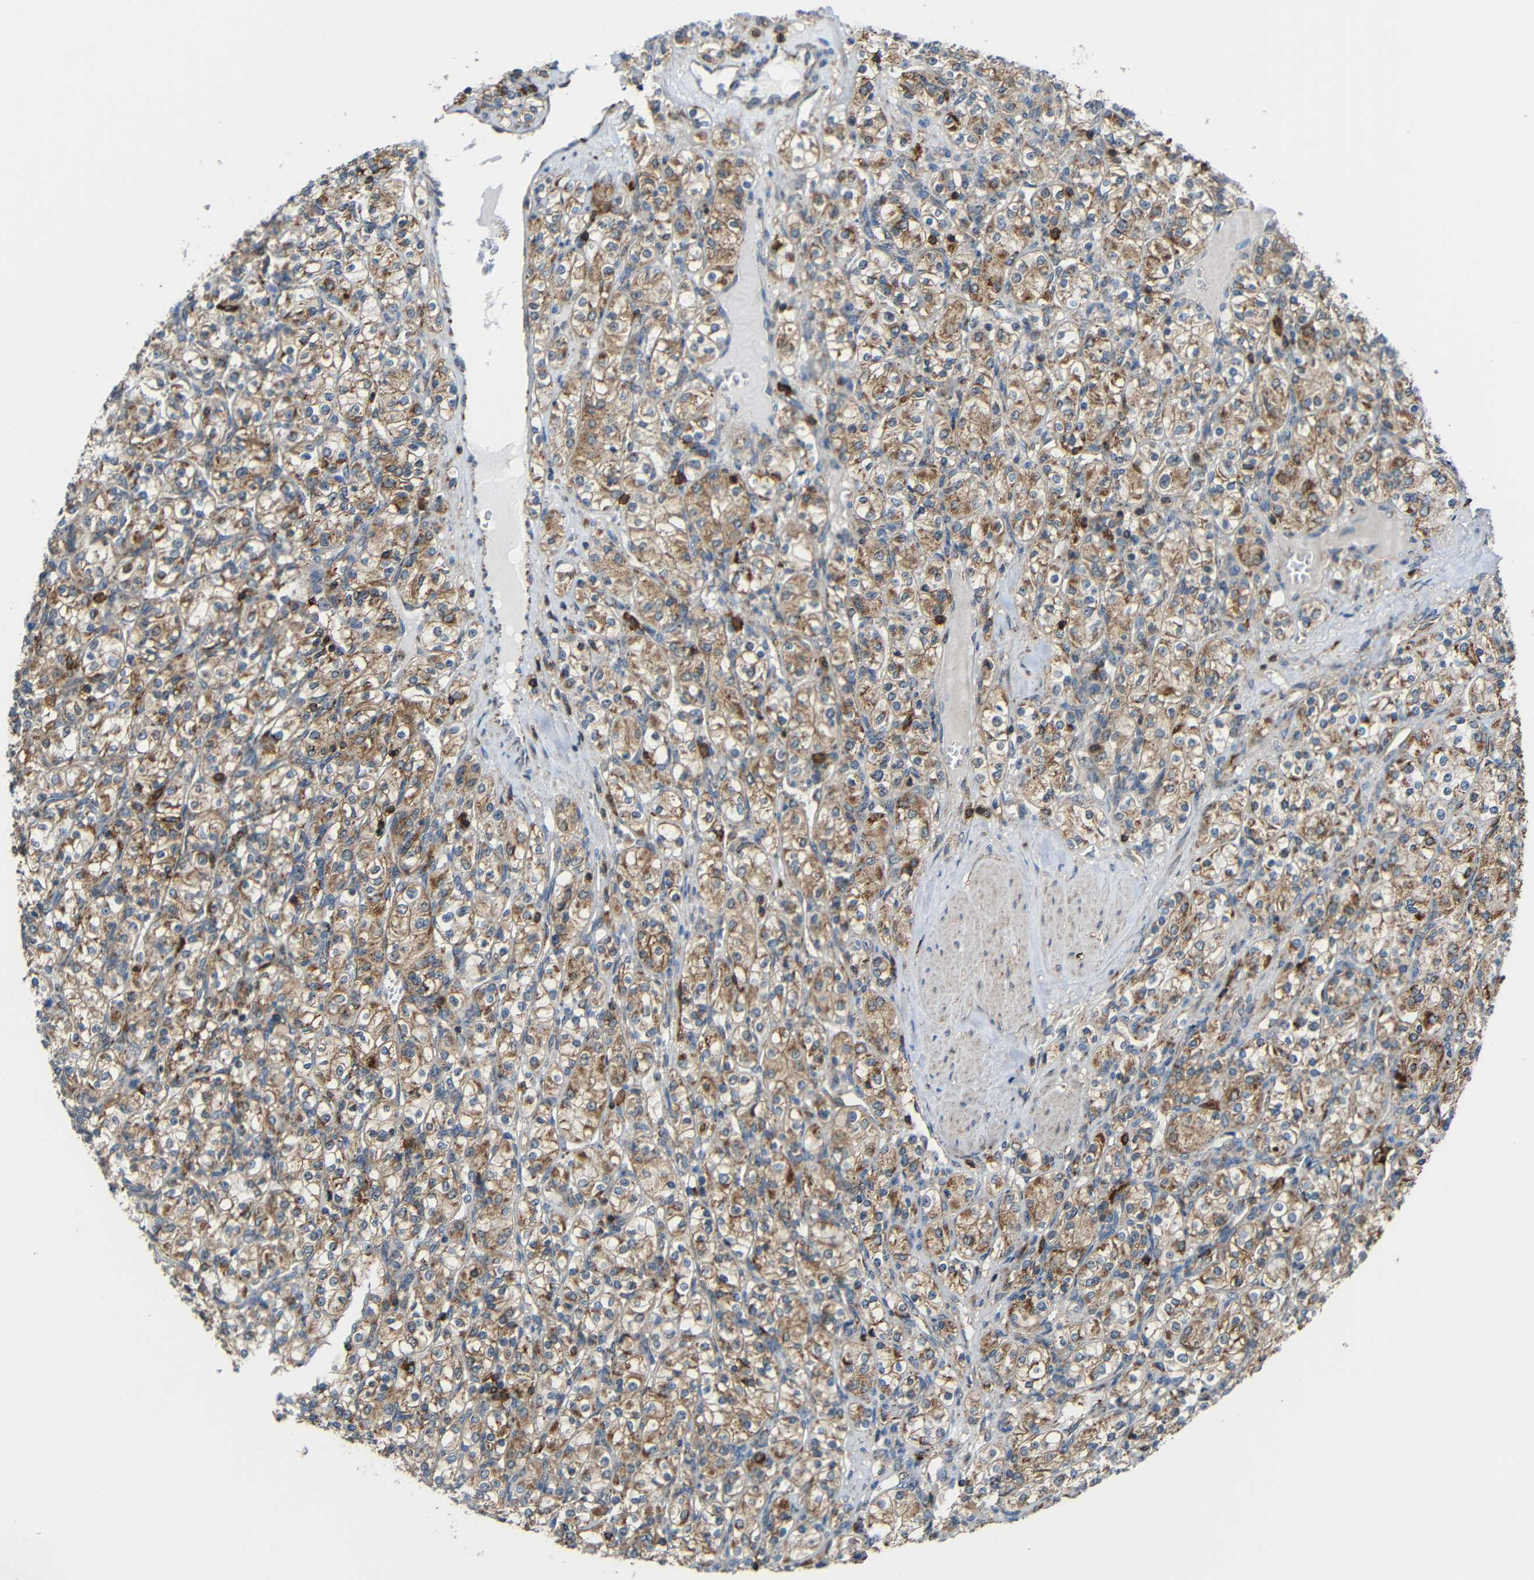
{"staining": {"intensity": "moderate", "quantity": ">75%", "location": "cytoplasmic/membranous"}, "tissue": "renal cancer", "cell_type": "Tumor cells", "image_type": "cancer", "snomed": [{"axis": "morphology", "description": "Adenocarcinoma, NOS"}, {"axis": "topography", "description": "Kidney"}], "caption": "Renal cancer stained for a protein (brown) demonstrates moderate cytoplasmic/membranous positive staining in about >75% of tumor cells.", "gene": "C1GALT1", "patient": {"sex": "male", "age": 77}}